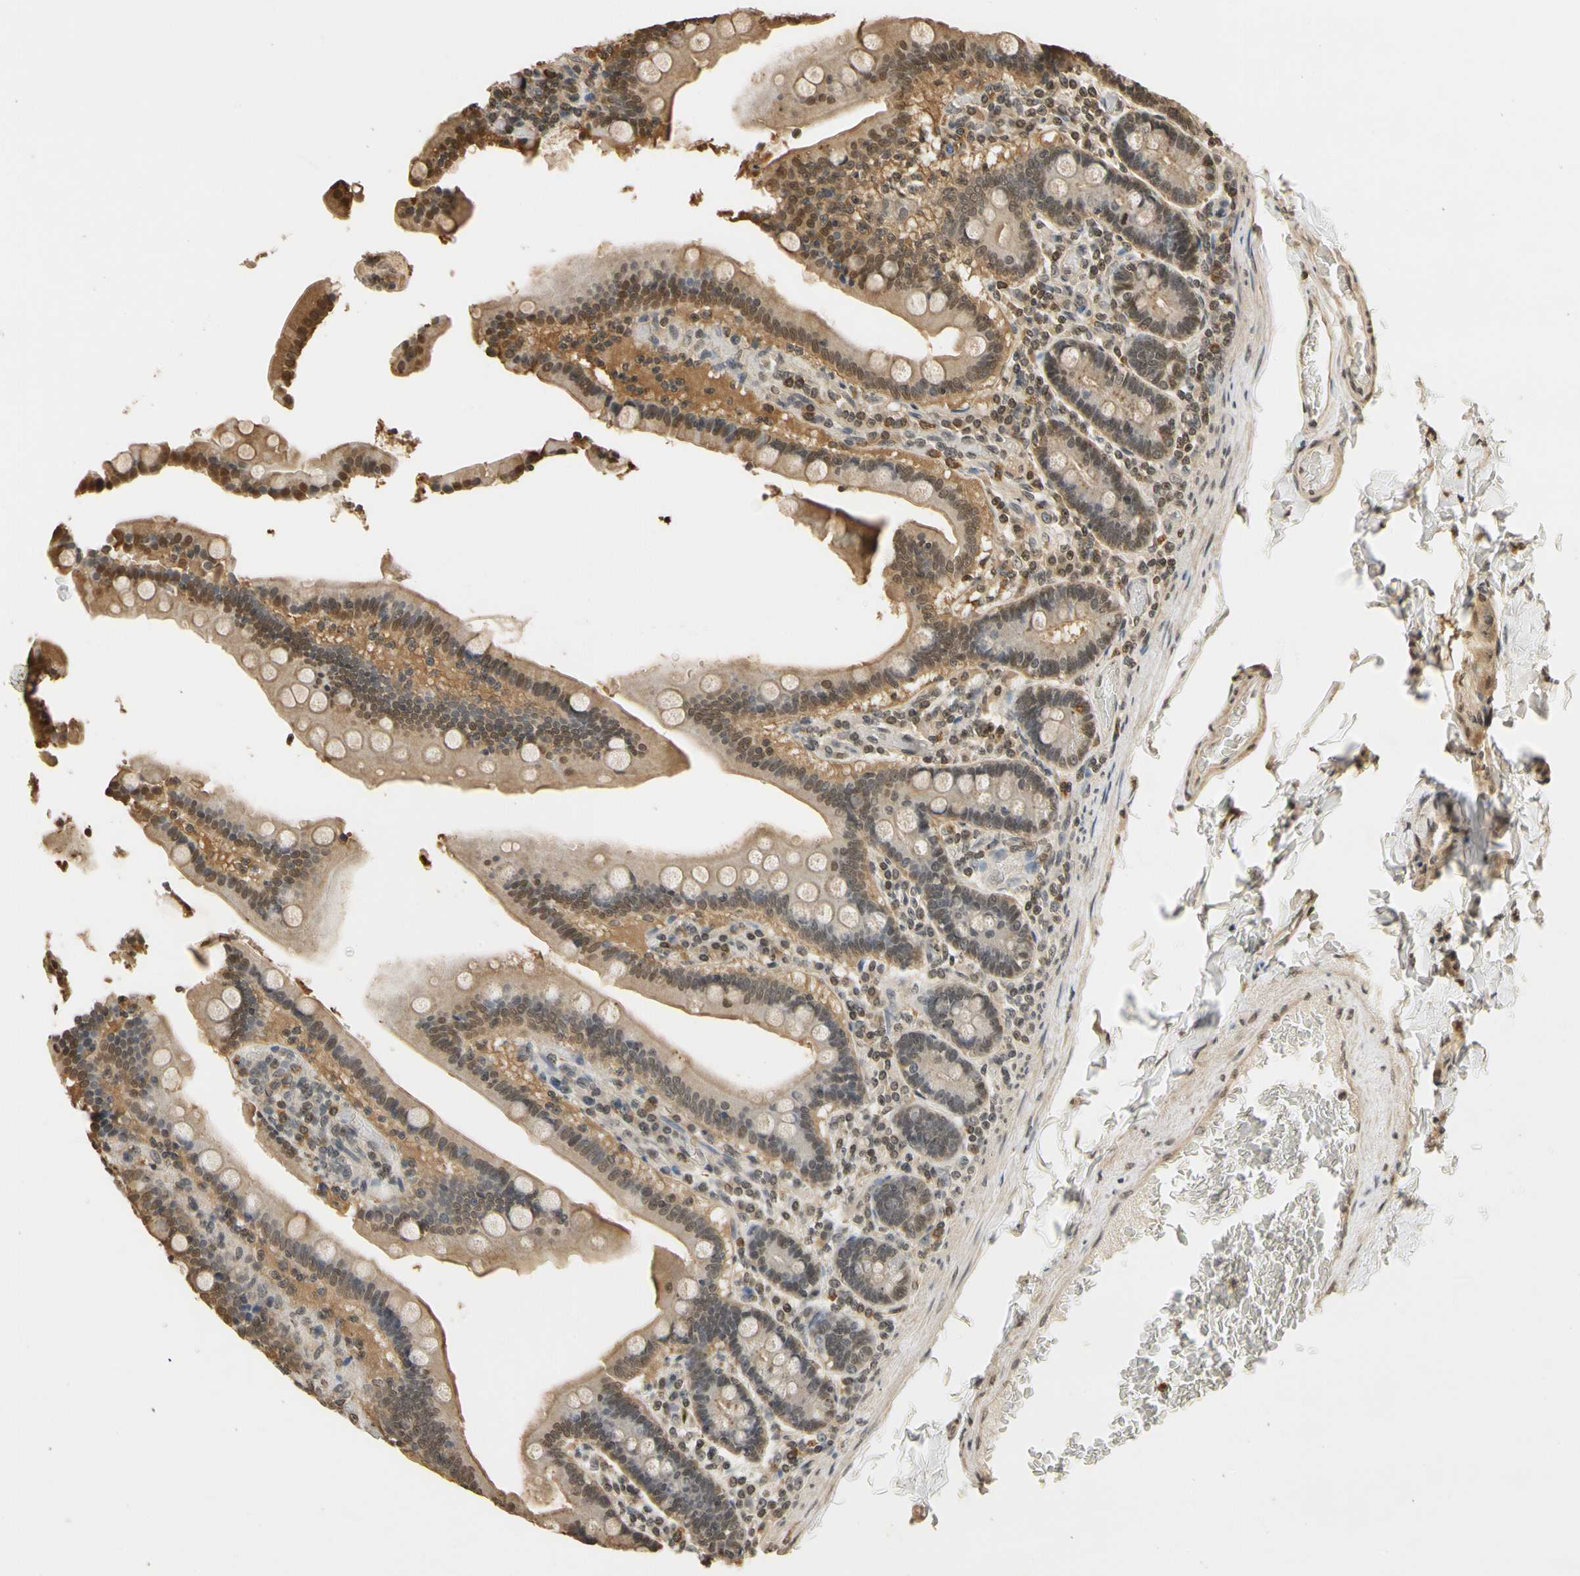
{"staining": {"intensity": "moderate", "quantity": ">75%", "location": "cytoplasmic/membranous,nuclear"}, "tissue": "duodenum", "cell_type": "Glandular cells", "image_type": "normal", "snomed": [{"axis": "morphology", "description": "Normal tissue, NOS"}, {"axis": "topography", "description": "Duodenum"}], "caption": "Protein staining of unremarkable duodenum displays moderate cytoplasmic/membranous,nuclear expression in approximately >75% of glandular cells.", "gene": "SOD1", "patient": {"sex": "female", "age": 53}}